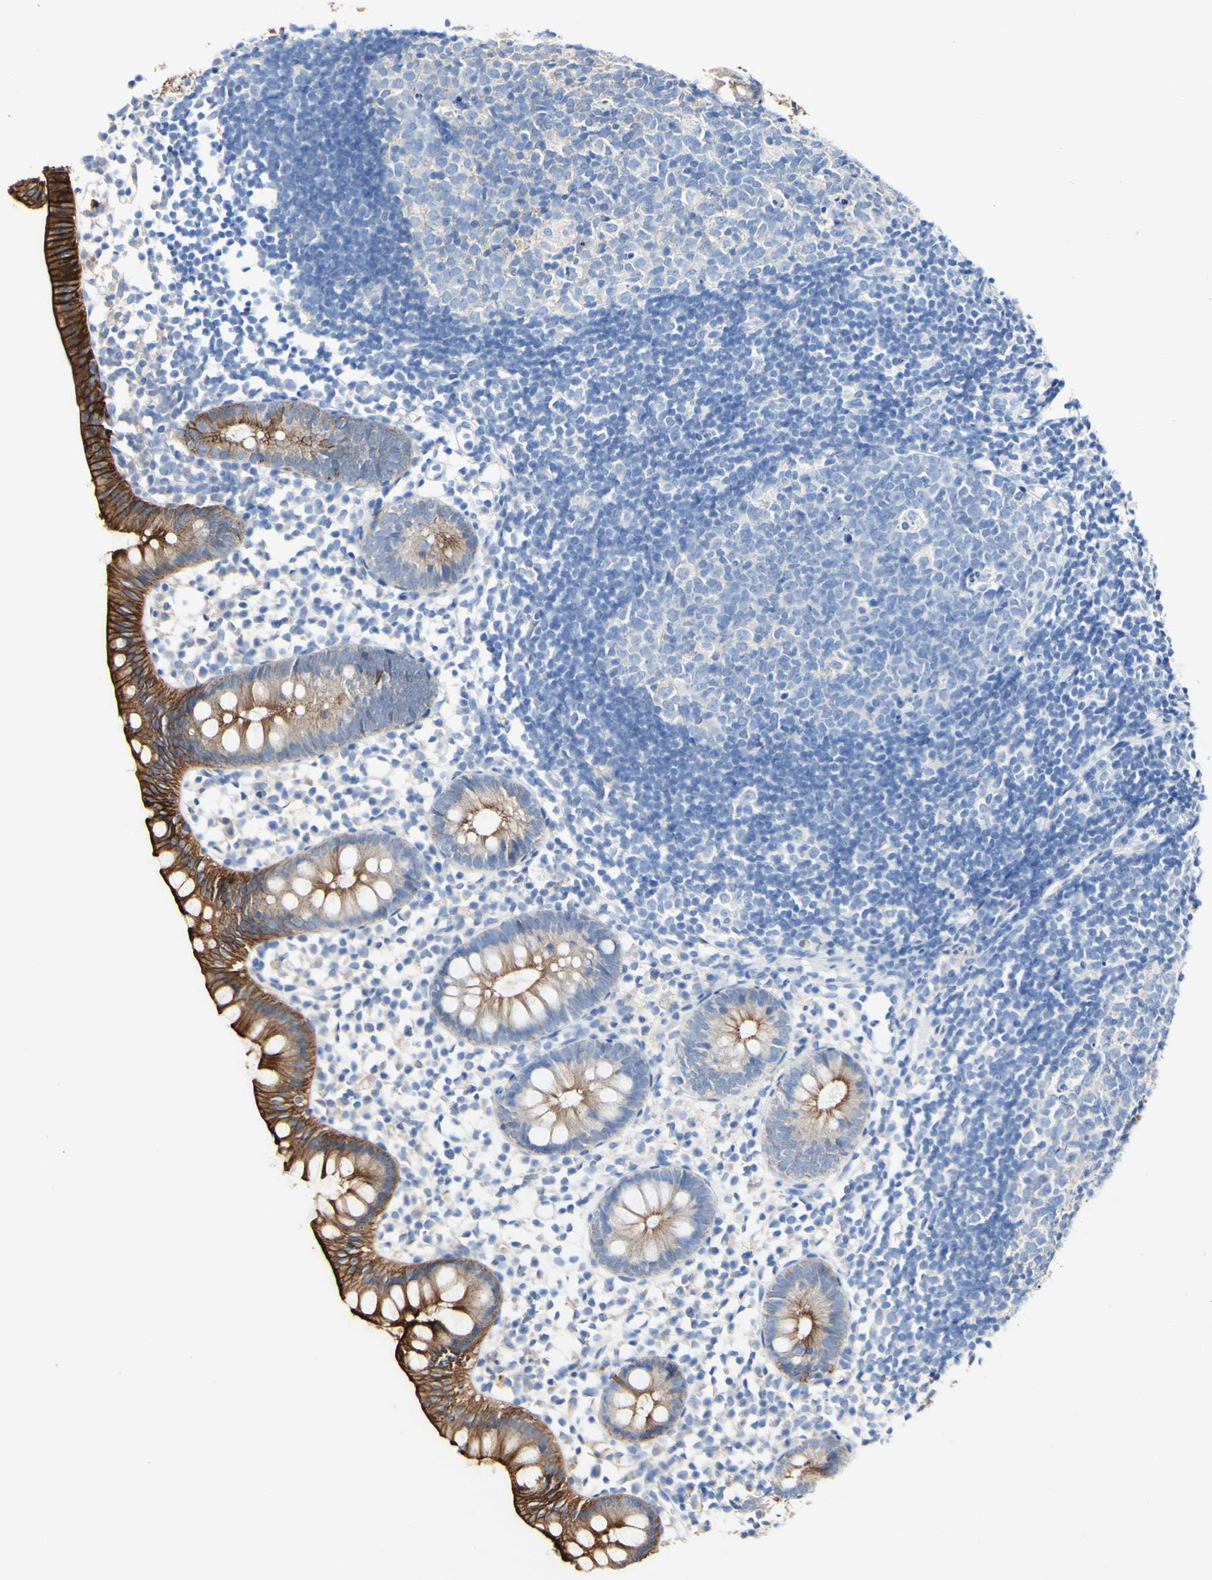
{"staining": {"intensity": "strong", "quantity": "25%-75%", "location": "cytoplasmic/membranous"}, "tissue": "appendix", "cell_type": "Glandular cells", "image_type": "normal", "snomed": [{"axis": "morphology", "description": "Normal tissue, NOS"}, {"axis": "topography", "description": "Appendix"}], "caption": "Immunohistochemical staining of benign appendix demonstrates high levels of strong cytoplasmic/membranous expression in approximately 25%-75% of glandular cells.", "gene": "DSC2", "patient": {"sex": "female", "age": 20}}